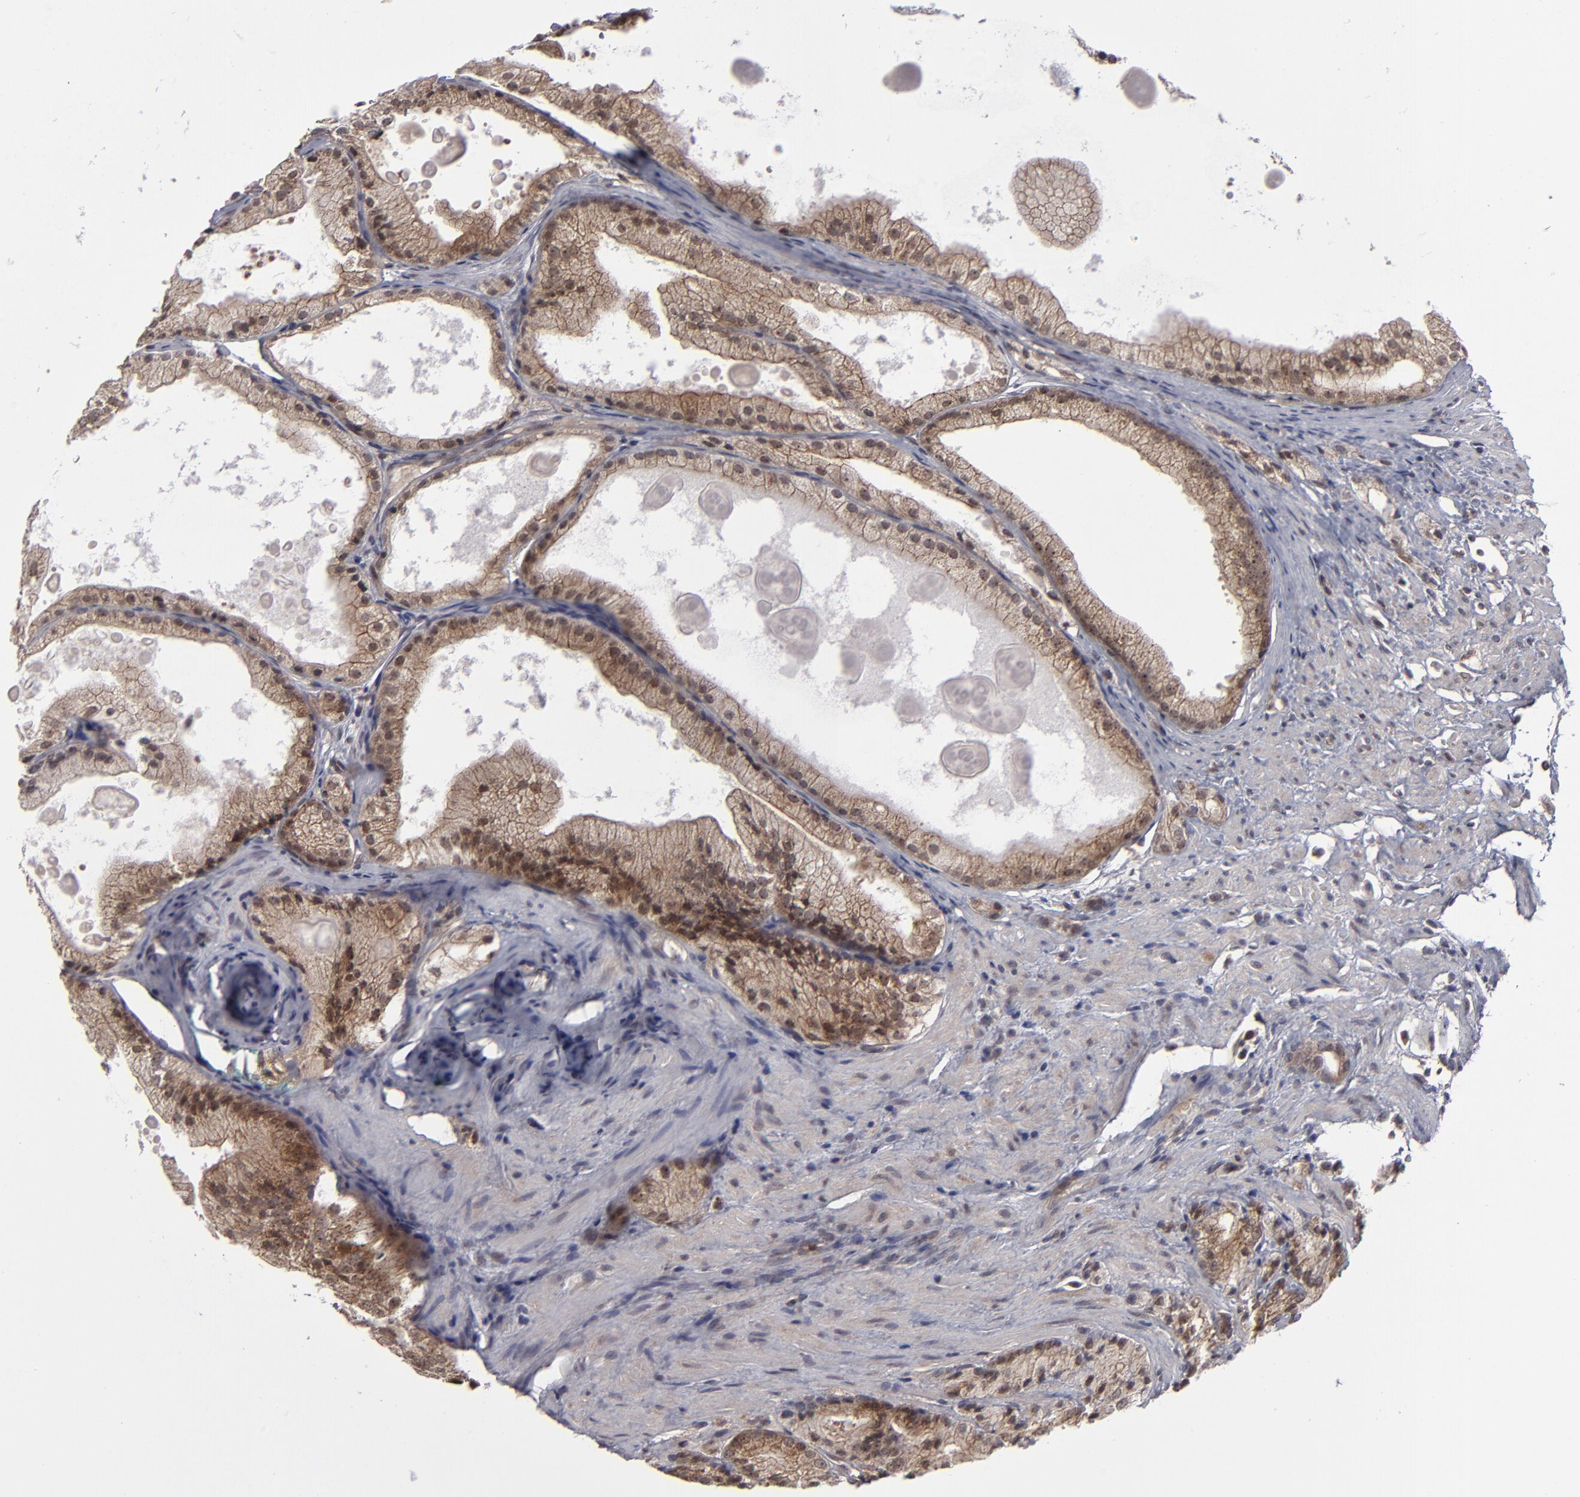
{"staining": {"intensity": "weak", "quantity": ">75%", "location": "cytoplasmic/membranous"}, "tissue": "prostate cancer", "cell_type": "Tumor cells", "image_type": "cancer", "snomed": [{"axis": "morphology", "description": "Adenocarcinoma, Low grade"}, {"axis": "topography", "description": "Prostate"}], "caption": "Immunohistochemical staining of human prostate adenocarcinoma (low-grade) shows low levels of weak cytoplasmic/membranous protein positivity in about >75% of tumor cells. (DAB (3,3'-diaminobenzidine) IHC with brightfield microscopy, high magnification).", "gene": "GLCCI1", "patient": {"sex": "male", "age": 69}}